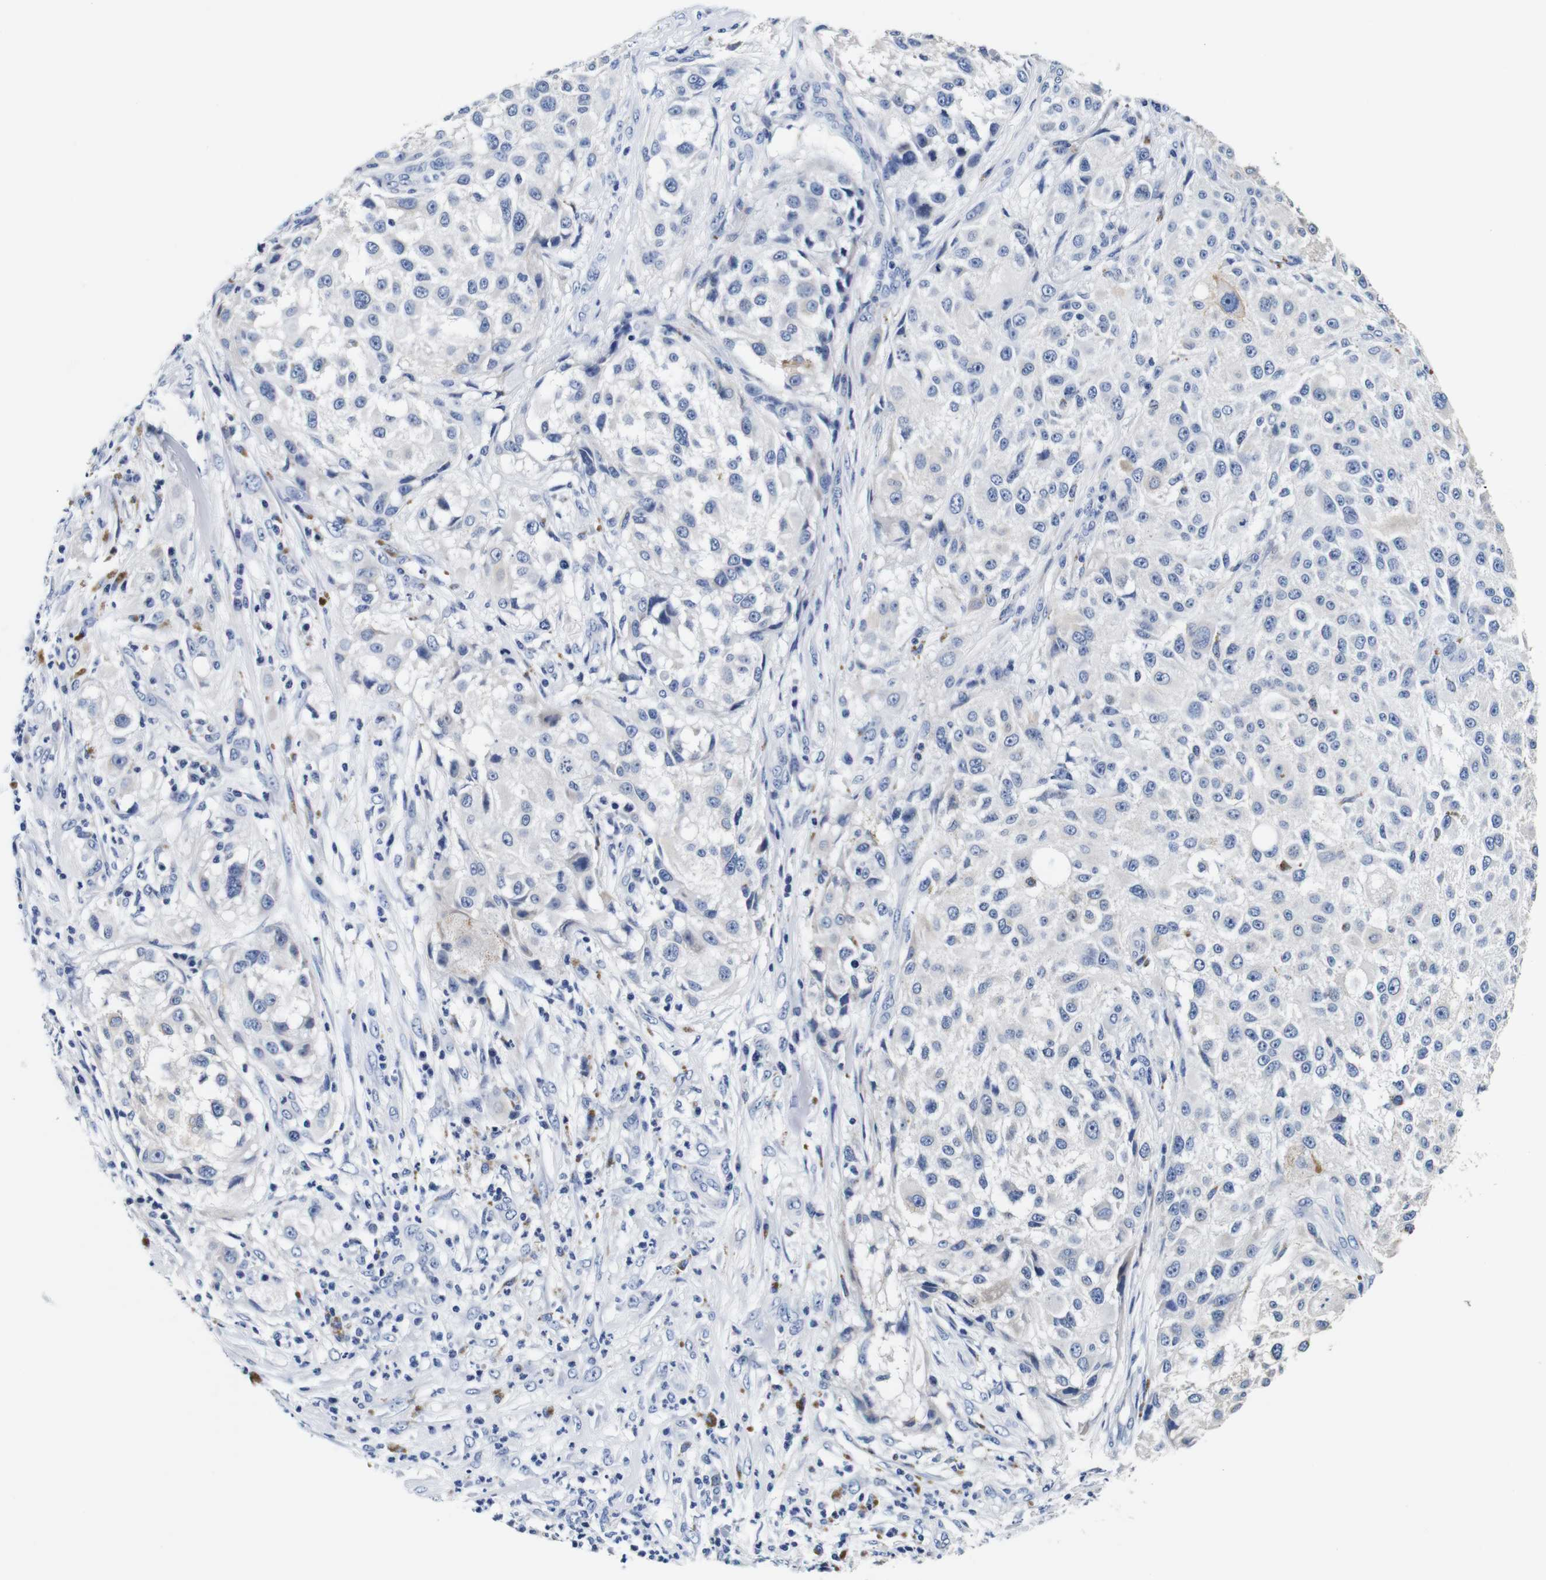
{"staining": {"intensity": "negative", "quantity": "none", "location": "none"}, "tissue": "melanoma", "cell_type": "Tumor cells", "image_type": "cancer", "snomed": [{"axis": "morphology", "description": "Necrosis, NOS"}, {"axis": "morphology", "description": "Malignant melanoma, NOS"}, {"axis": "topography", "description": "Skin"}], "caption": "High power microscopy image of an immunohistochemistry (IHC) image of malignant melanoma, revealing no significant positivity in tumor cells.", "gene": "GP1BA", "patient": {"sex": "female", "age": 87}}